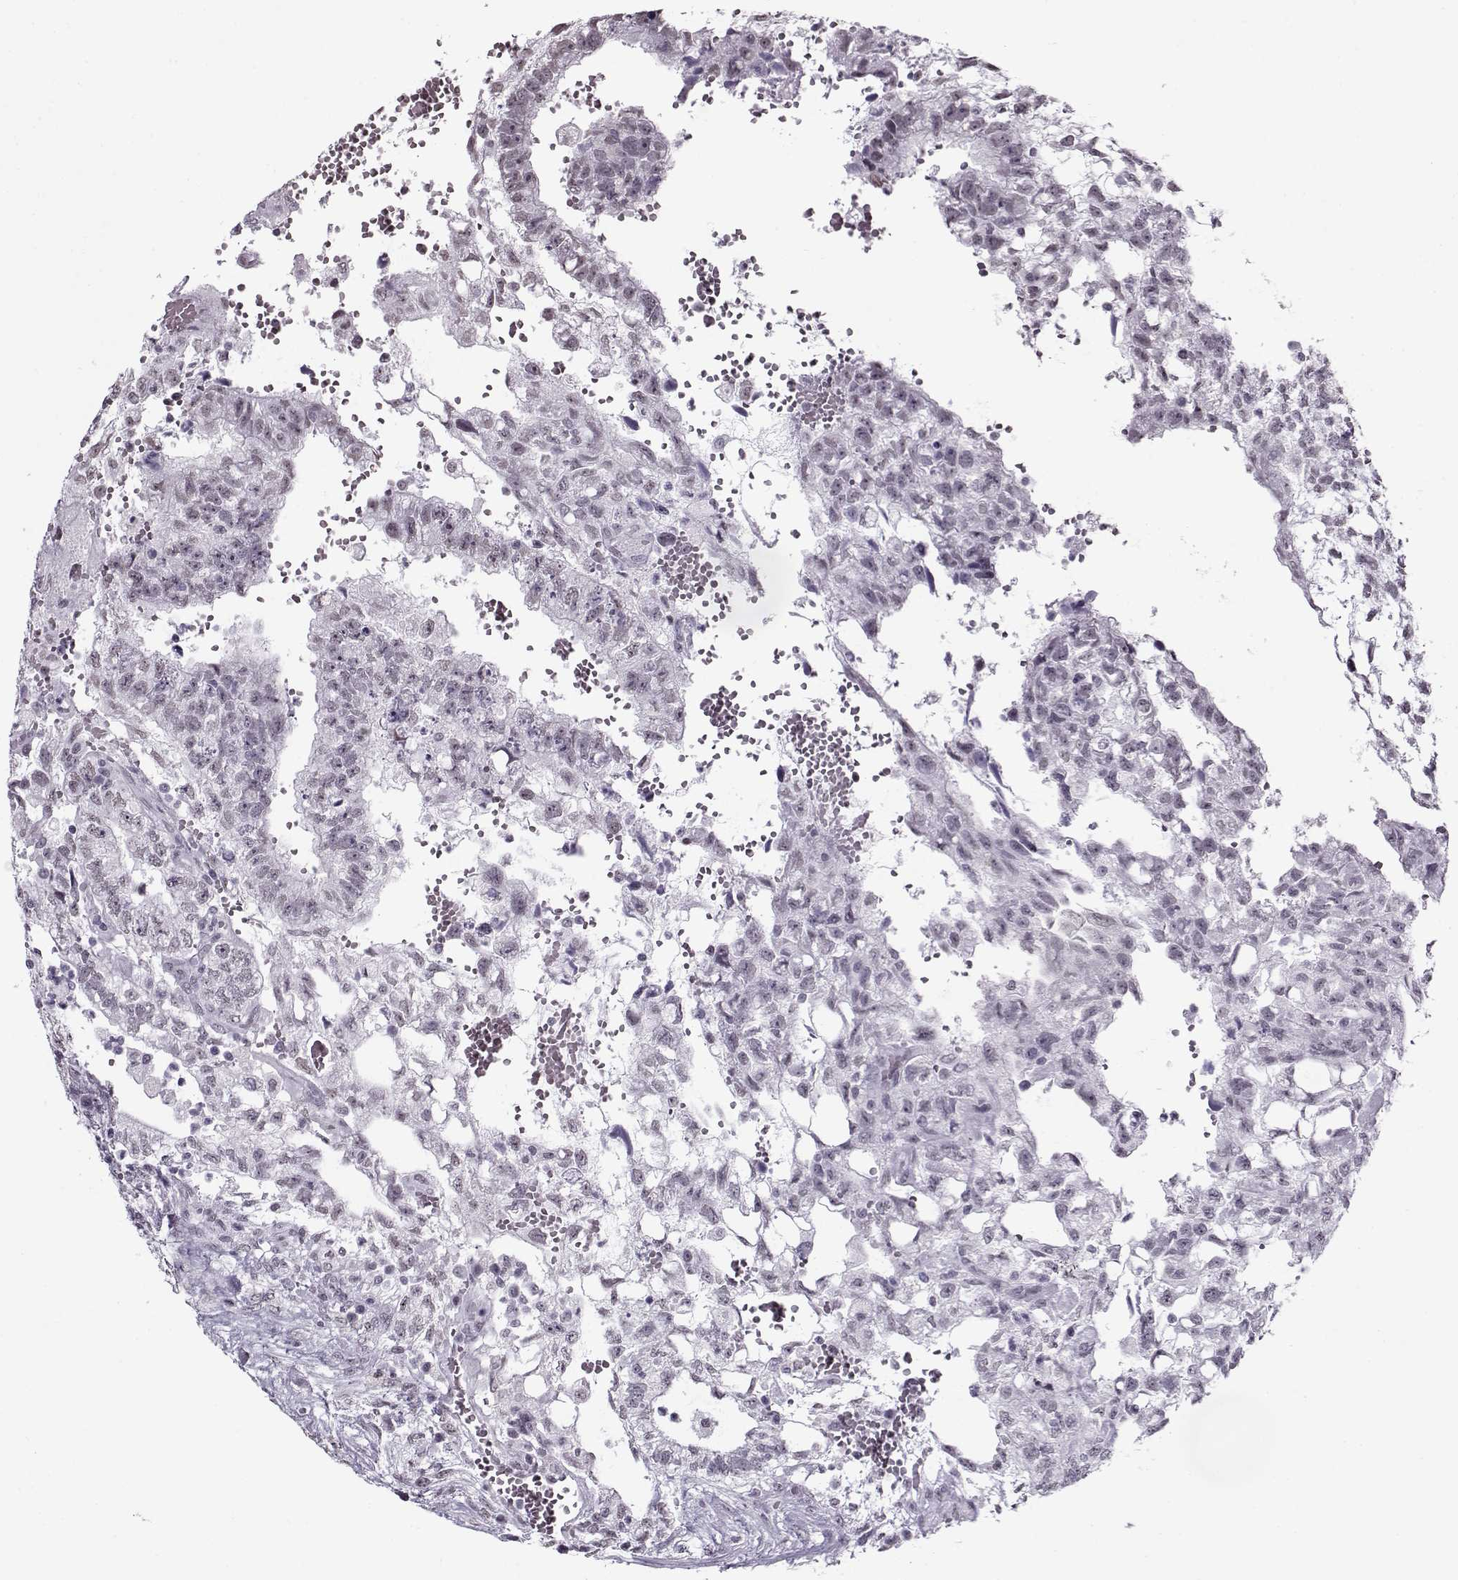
{"staining": {"intensity": "negative", "quantity": "none", "location": "none"}, "tissue": "testis cancer", "cell_type": "Tumor cells", "image_type": "cancer", "snomed": [{"axis": "morphology", "description": "Carcinoma, Embryonal, NOS"}, {"axis": "topography", "description": "Testis"}], "caption": "This is an immunohistochemistry (IHC) photomicrograph of human testis embryonal carcinoma. There is no expression in tumor cells.", "gene": "PRMT8", "patient": {"sex": "male", "age": 32}}